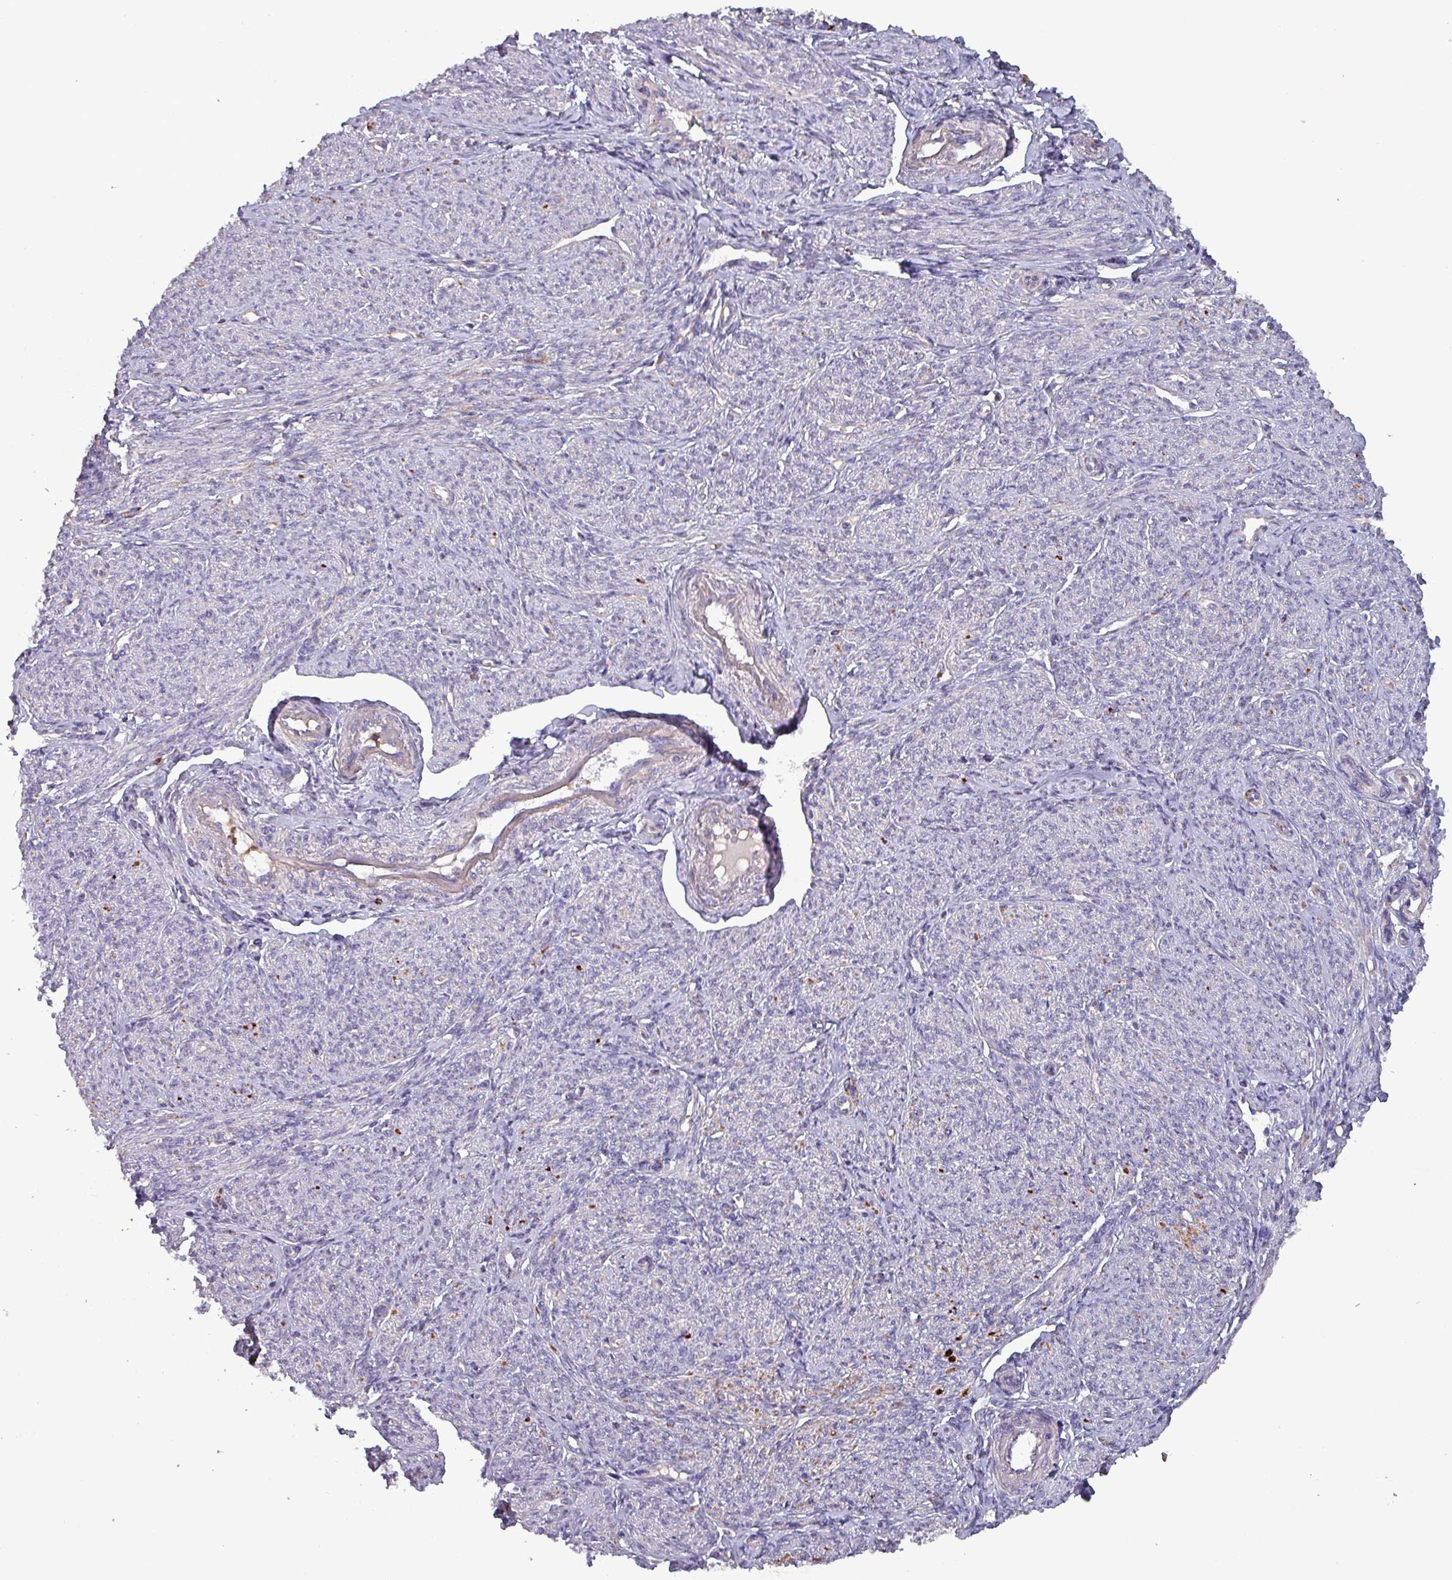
{"staining": {"intensity": "negative", "quantity": "none", "location": "none"}, "tissue": "smooth muscle", "cell_type": "Smooth muscle cells", "image_type": "normal", "snomed": [{"axis": "morphology", "description": "Normal tissue, NOS"}, {"axis": "topography", "description": "Smooth muscle"}], "caption": "IHC histopathology image of benign human smooth muscle stained for a protein (brown), which shows no positivity in smooth muscle cells.", "gene": "ZNF322", "patient": {"sex": "female", "age": 65}}